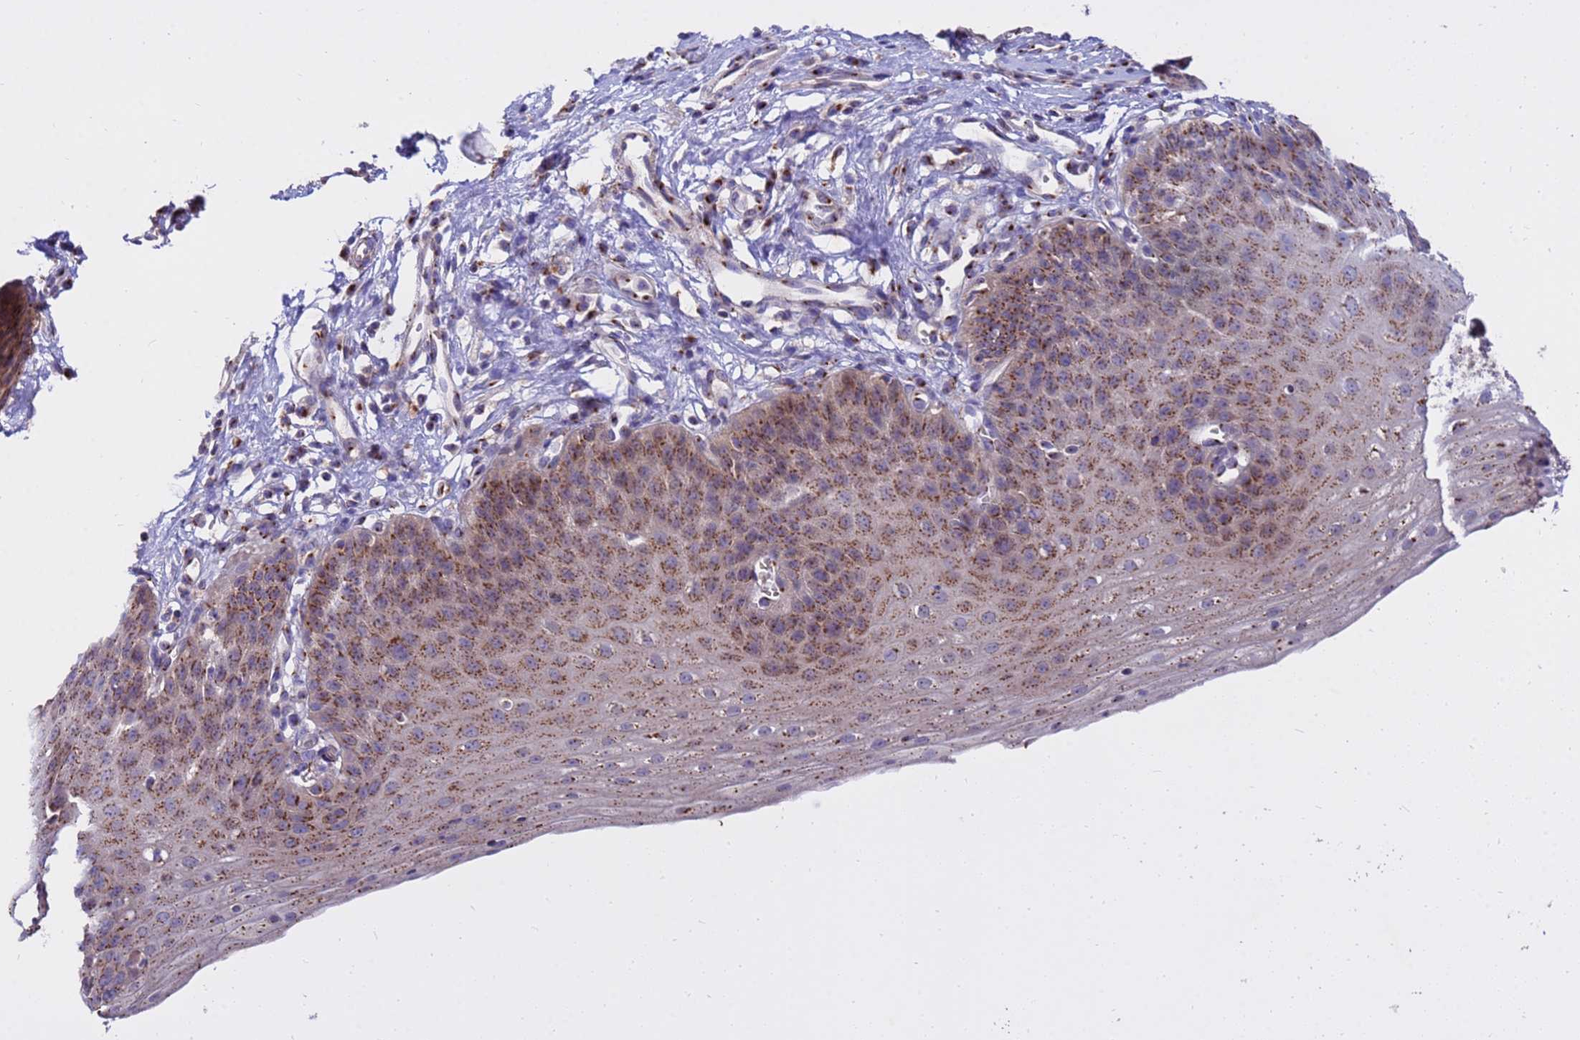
{"staining": {"intensity": "moderate", "quantity": ">75%", "location": "cytoplasmic/membranous"}, "tissue": "esophagus", "cell_type": "Squamous epithelial cells", "image_type": "normal", "snomed": [{"axis": "morphology", "description": "Normal tissue, NOS"}, {"axis": "topography", "description": "Esophagus"}], "caption": "Esophagus stained for a protein exhibits moderate cytoplasmic/membranous positivity in squamous epithelial cells. Nuclei are stained in blue.", "gene": "HPS3", "patient": {"sex": "male", "age": 71}}